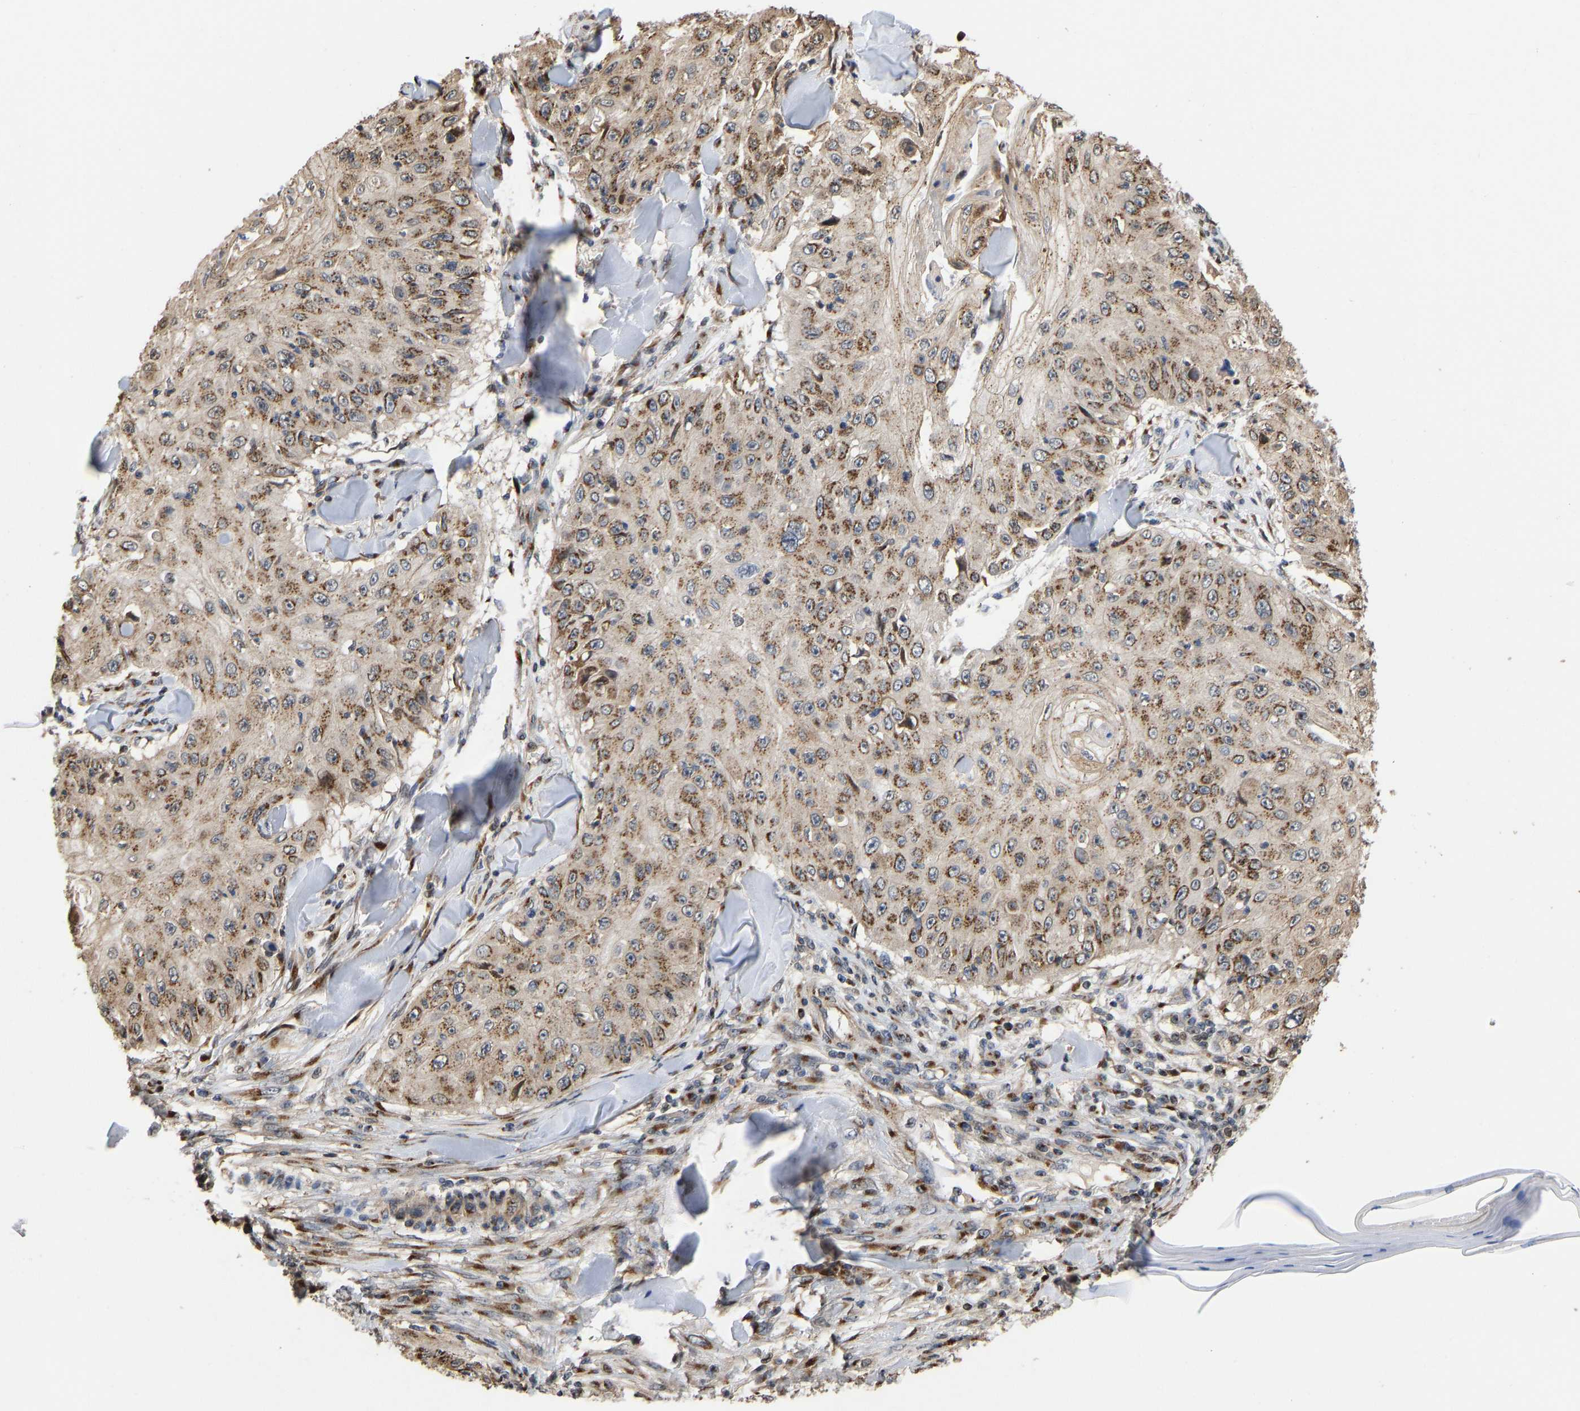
{"staining": {"intensity": "moderate", "quantity": ">75%", "location": "cytoplasmic/membranous"}, "tissue": "skin cancer", "cell_type": "Tumor cells", "image_type": "cancer", "snomed": [{"axis": "morphology", "description": "Squamous cell carcinoma, NOS"}, {"axis": "topography", "description": "Skin"}], "caption": "Human skin cancer stained with a brown dye shows moderate cytoplasmic/membranous positive expression in about >75% of tumor cells.", "gene": "YIPF4", "patient": {"sex": "male", "age": 86}}